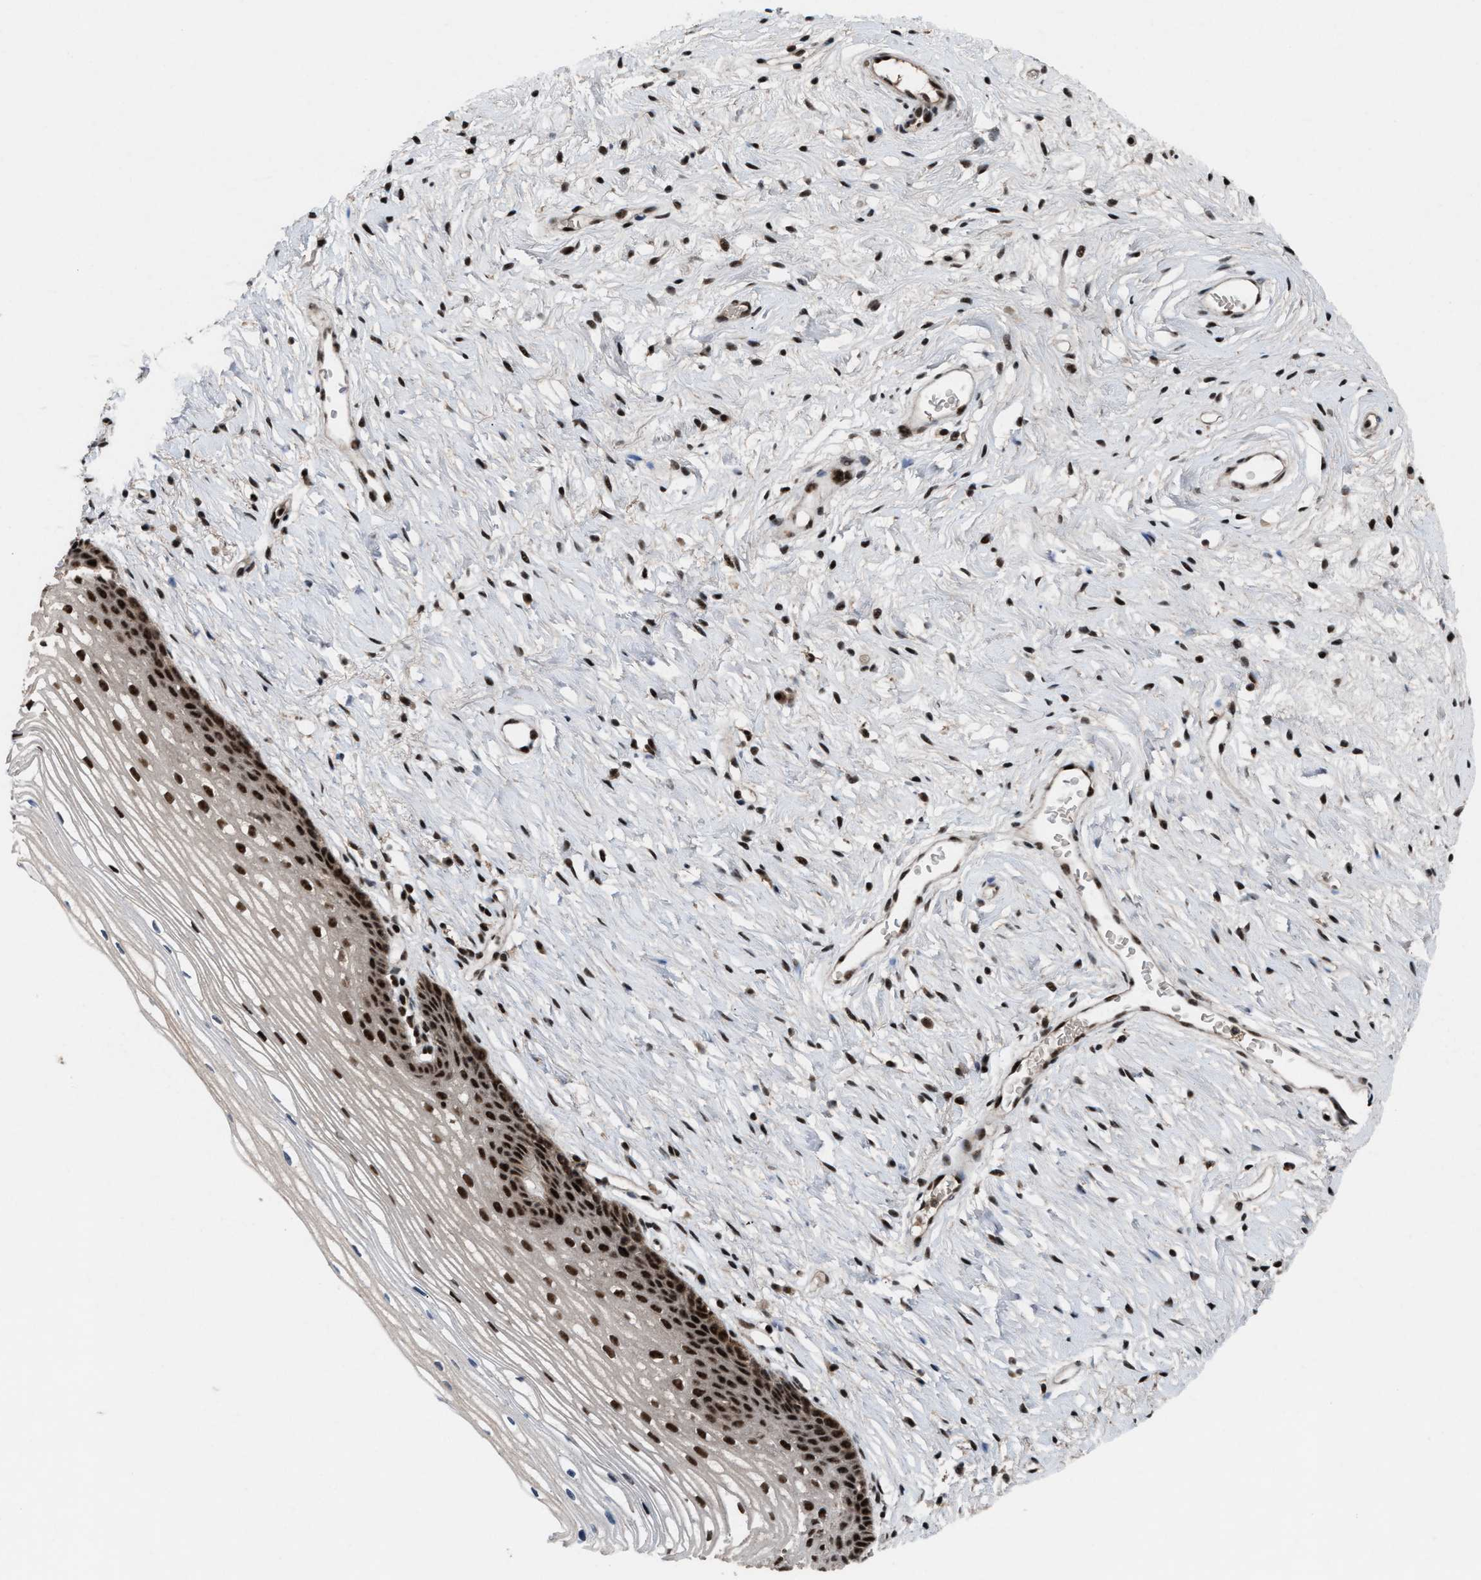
{"staining": {"intensity": "strong", "quantity": ">75%", "location": "cytoplasmic/membranous,nuclear"}, "tissue": "cervix", "cell_type": "Glandular cells", "image_type": "normal", "snomed": [{"axis": "morphology", "description": "Normal tissue, NOS"}, {"axis": "topography", "description": "Cervix"}], "caption": "Immunohistochemical staining of unremarkable cervix exhibits >75% levels of strong cytoplasmic/membranous,nuclear protein positivity in about >75% of glandular cells.", "gene": "PRPF4", "patient": {"sex": "female", "age": 77}}